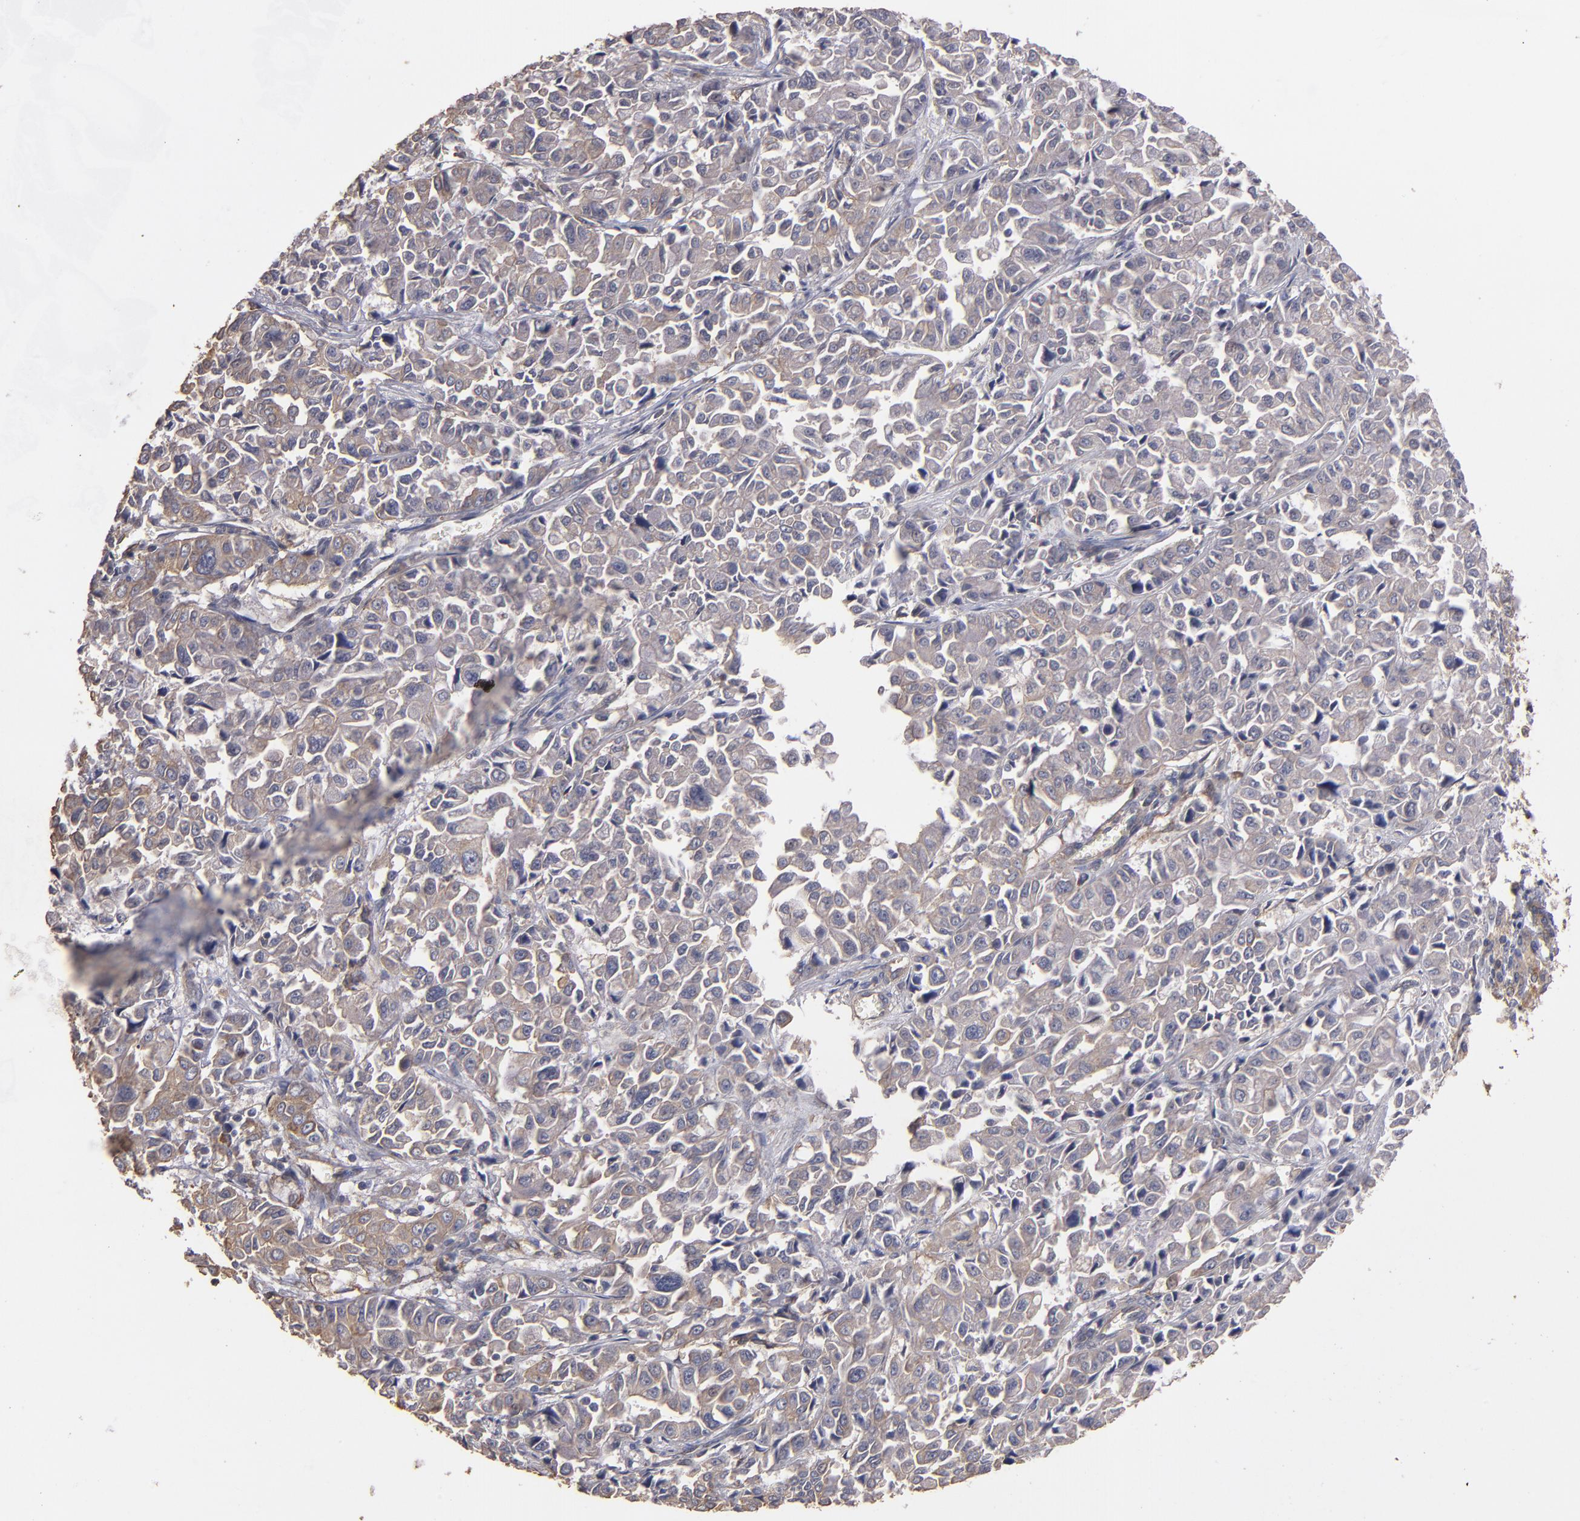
{"staining": {"intensity": "weak", "quantity": ">75%", "location": "cytoplasmic/membranous"}, "tissue": "pancreatic cancer", "cell_type": "Tumor cells", "image_type": "cancer", "snomed": [{"axis": "morphology", "description": "Adenocarcinoma, NOS"}, {"axis": "topography", "description": "Pancreas"}], "caption": "Immunohistochemical staining of human pancreatic adenocarcinoma shows weak cytoplasmic/membranous protein expression in about >75% of tumor cells.", "gene": "DMD", "patient": {"sex": "female", "age": 52}}